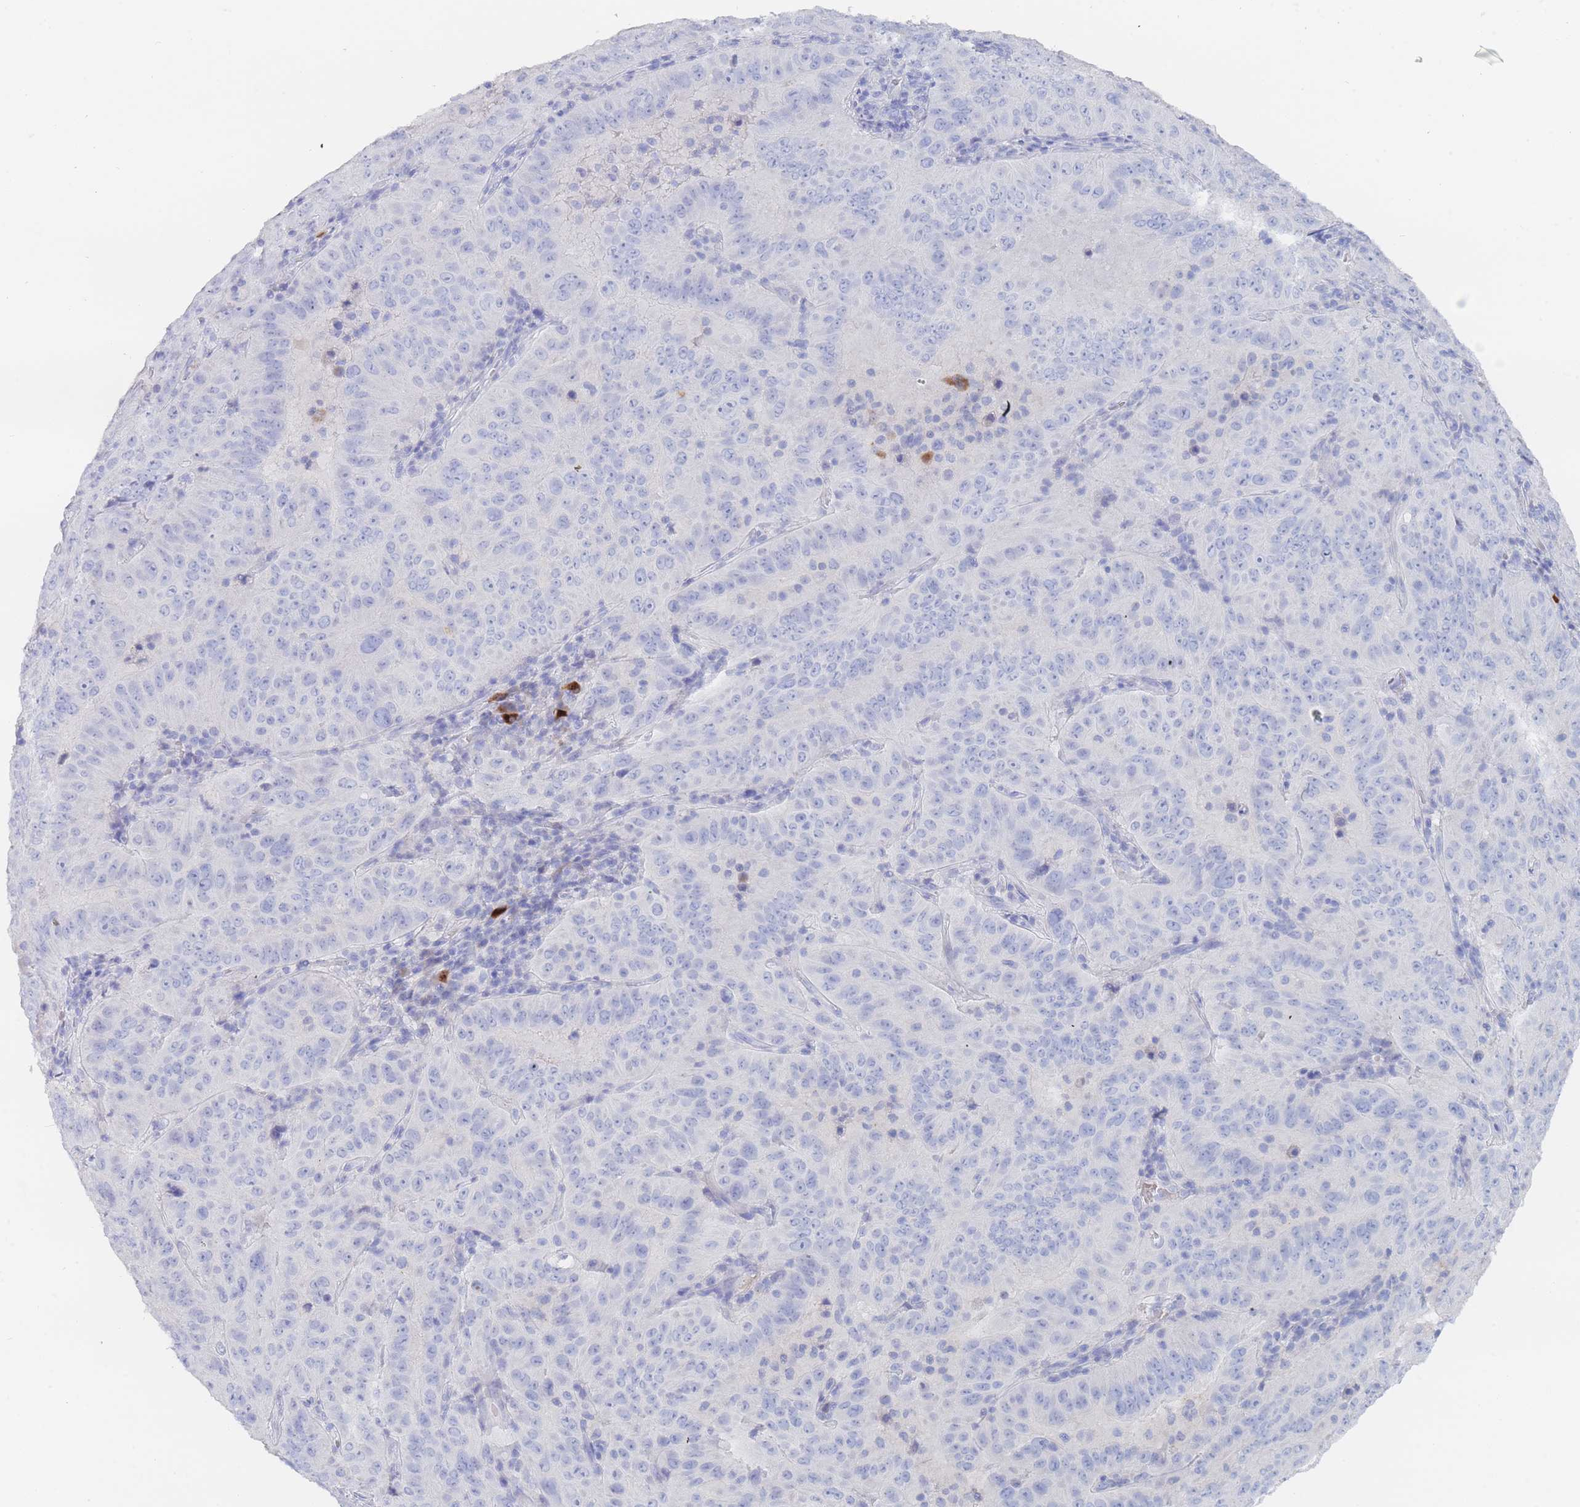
{"staining": {"intensity": "negative", "quantity": "none", "location": "none"}, "tissue": "pancreatic cancer", "cell_type": "Tumor cells", "image_type": "cancer", "snomed": [{"axis": "morphology", "description": "Adenocarcinoma, NOS"}, {"axis": "topography", "description": "Pancreas"}], "caption": "An immunohistochemistry (IHC) micrograph of pancreatic cancer (adenocarcinoma) is shown. There is no staining in tumor cells of pancreatic cancer (adenocarcinoma).", "gene": "SLC25A35", "patient": {"sex": "male", "age": 63}}